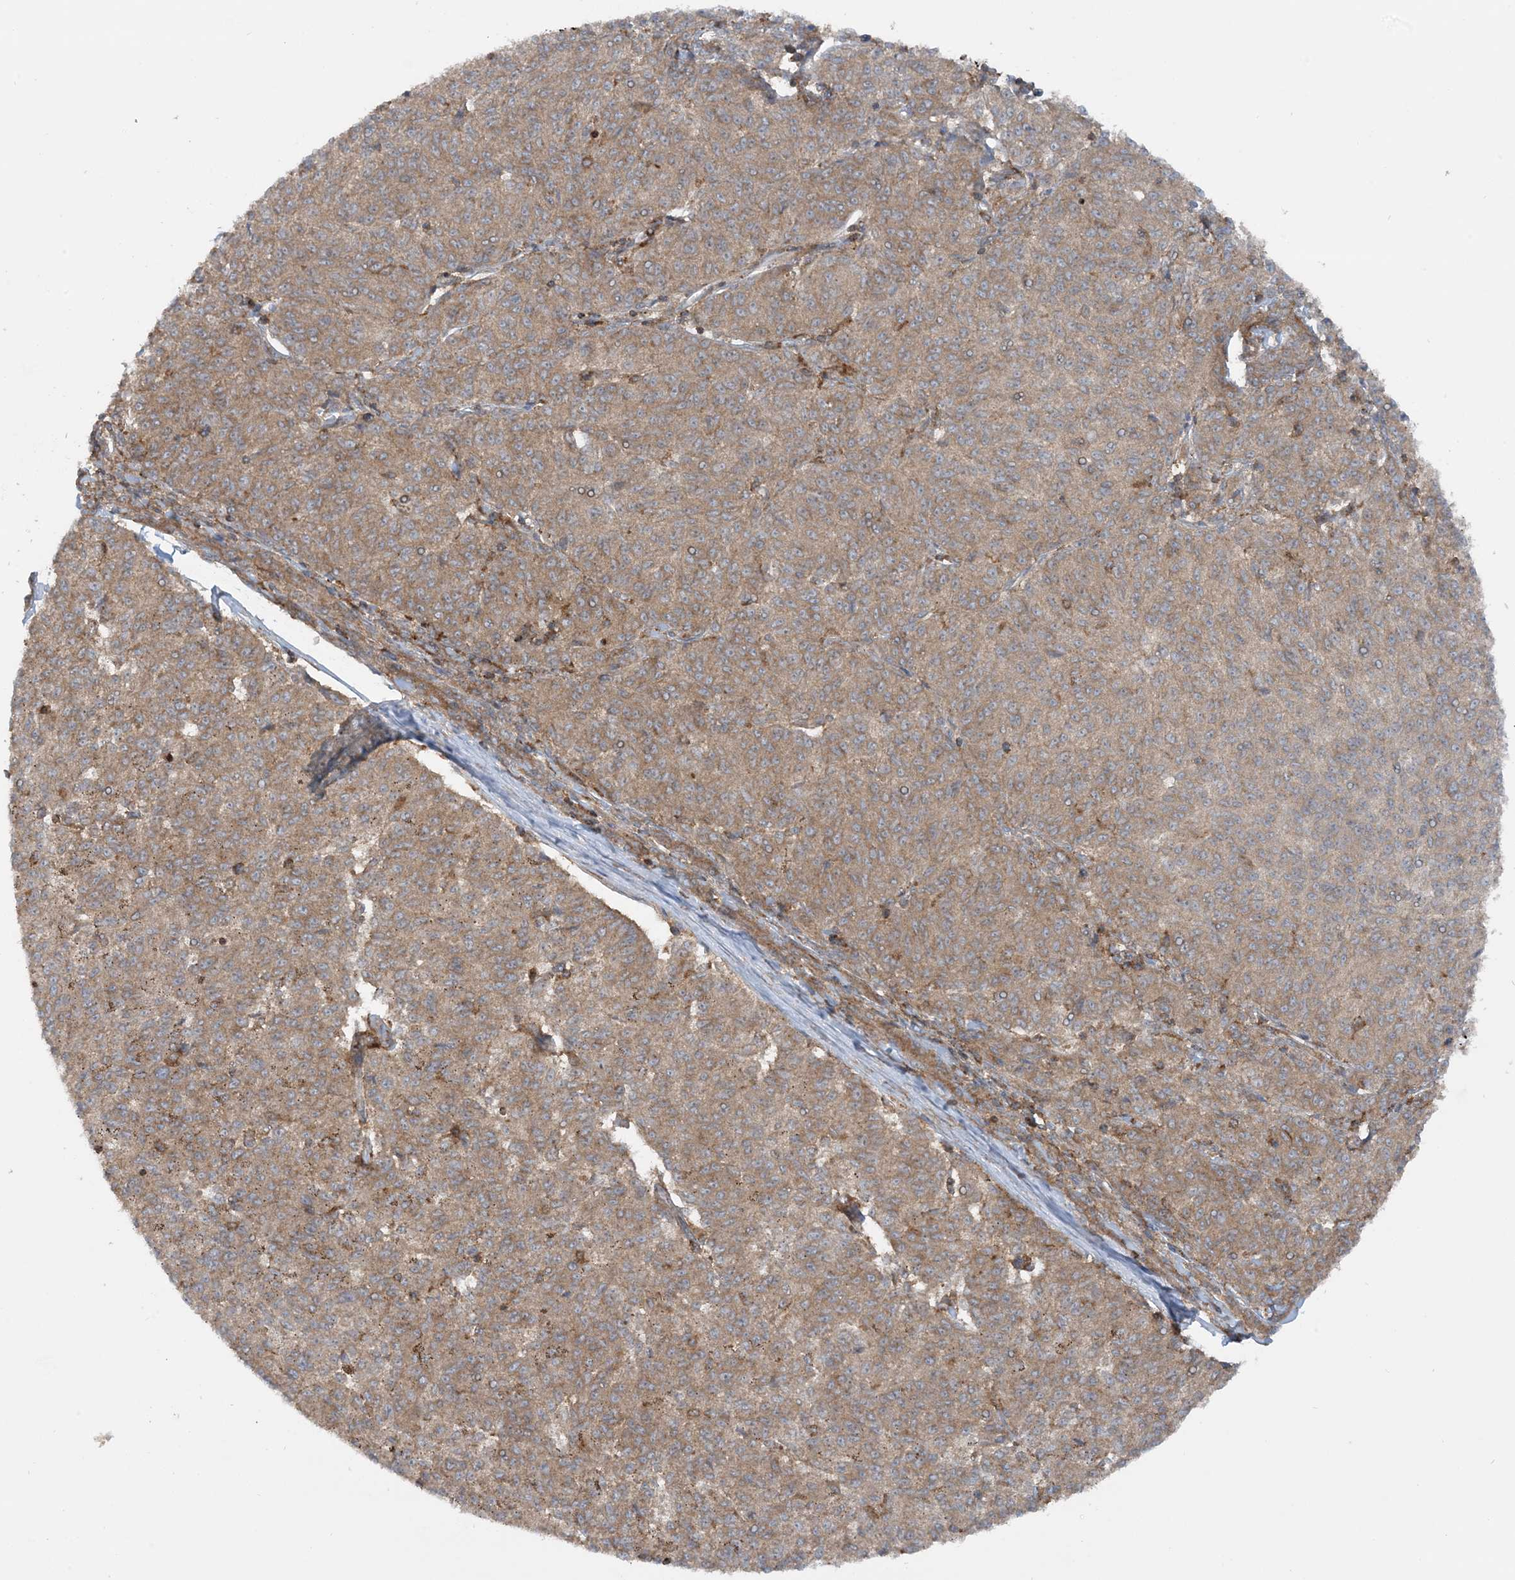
{"staining": {"intensity": "moderate", "quantity": ">75%", "location": "cytoplasmic/membranous"}, "tissue": "melanoma", "cell_type": "Tumor cells", "image_type": "cancer", "snomed": [{"axis": "morphology", "description": "Malignant melanoma, NOS"}, {"axis": "topography", "description": "Skin"}], "caption": "Protein positivity by IHC reveals moderate cytoplasmic/membranous expression in about >75% of tumor cells in malignant melanoma.", "gene": "STAM2", "patient": {"sex": "female", "age": 72}}